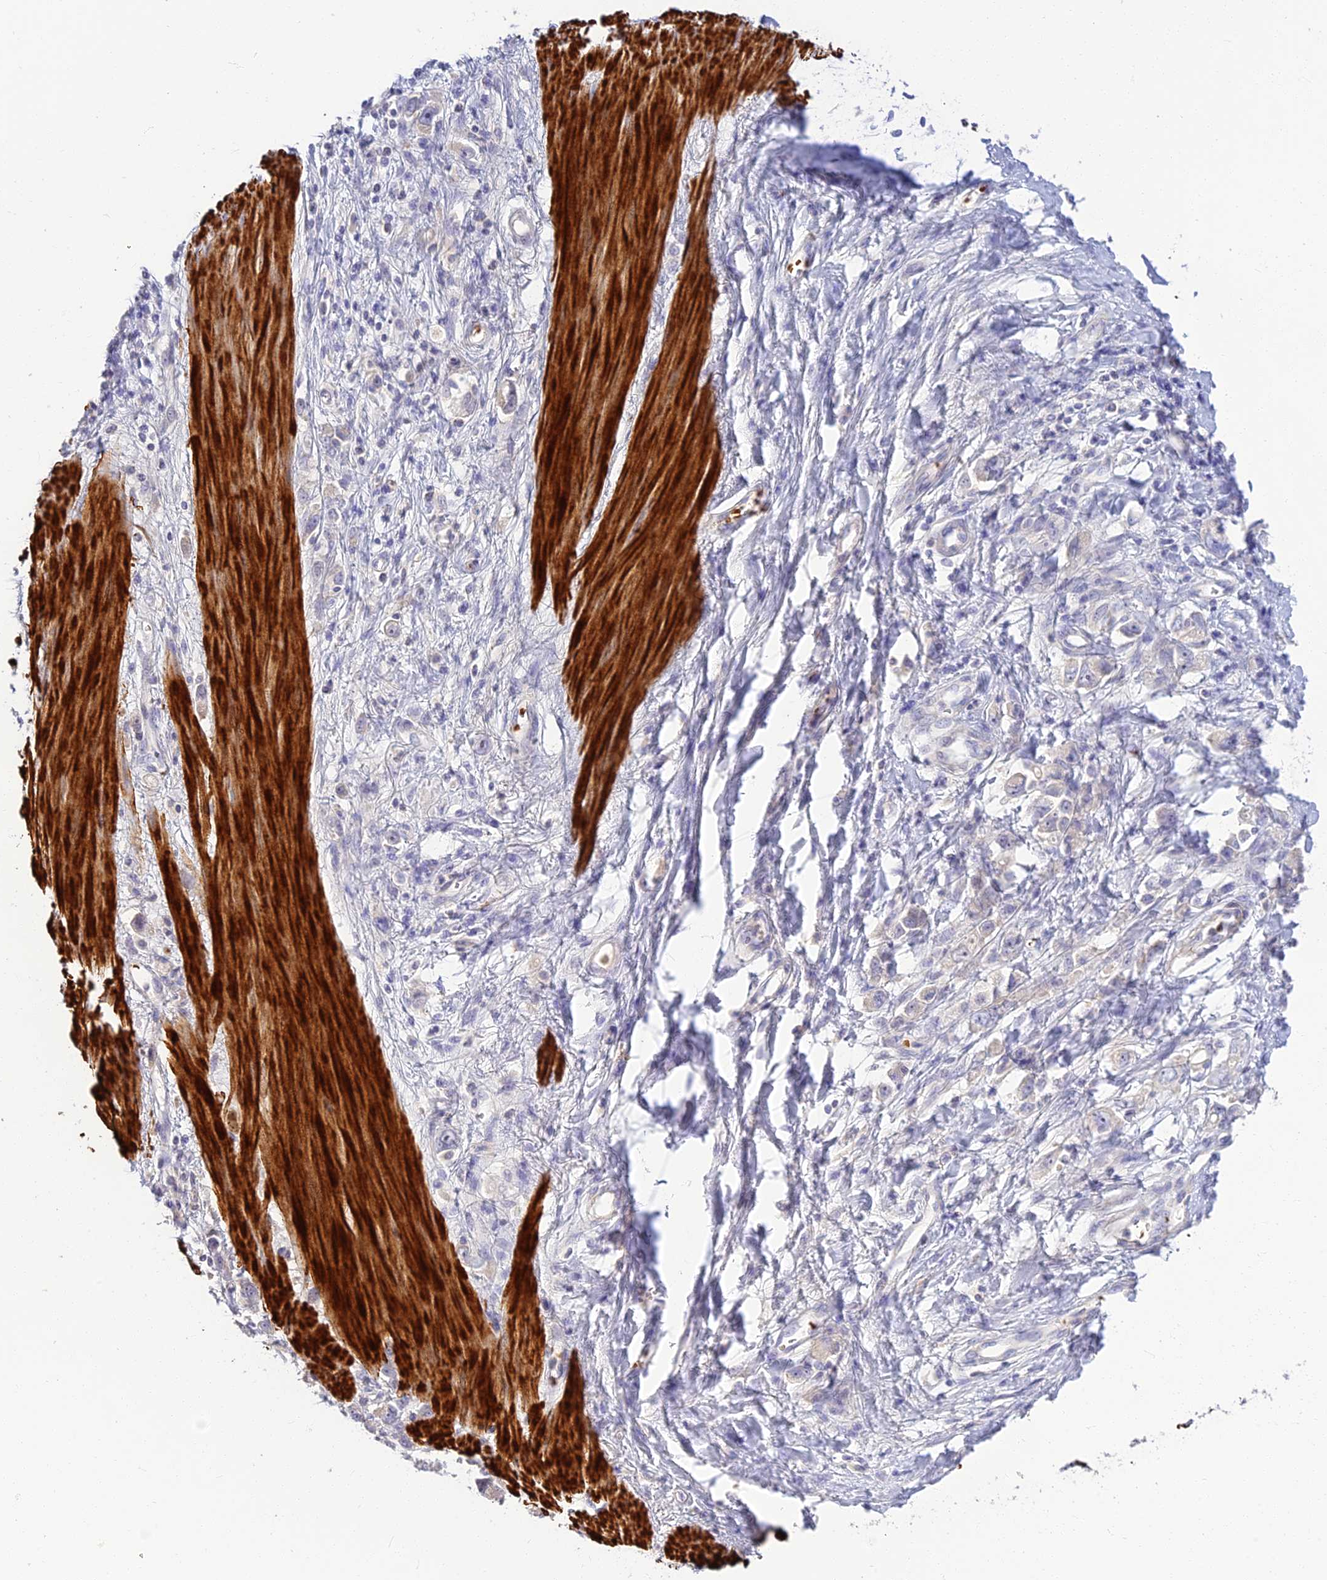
{"staining": {"intensity": "negative", "quantity": "none", "location": "none"}, "tissue": "stomach cancer", "cell_type": "Tumor cells", "image_type": "cancer", "snomed": [{"axis": "morphology", "description": "Adenocarcinoma, NOS"}, {"axis": "topography", "description": "Stomach"}], "caption": "This is an IHC photomicrograph of human adenocarcinoma (stomach). There is no staining in tumor cells.", "gene": "CLIP4", "patient": {"sex": "female", "age": 76}}